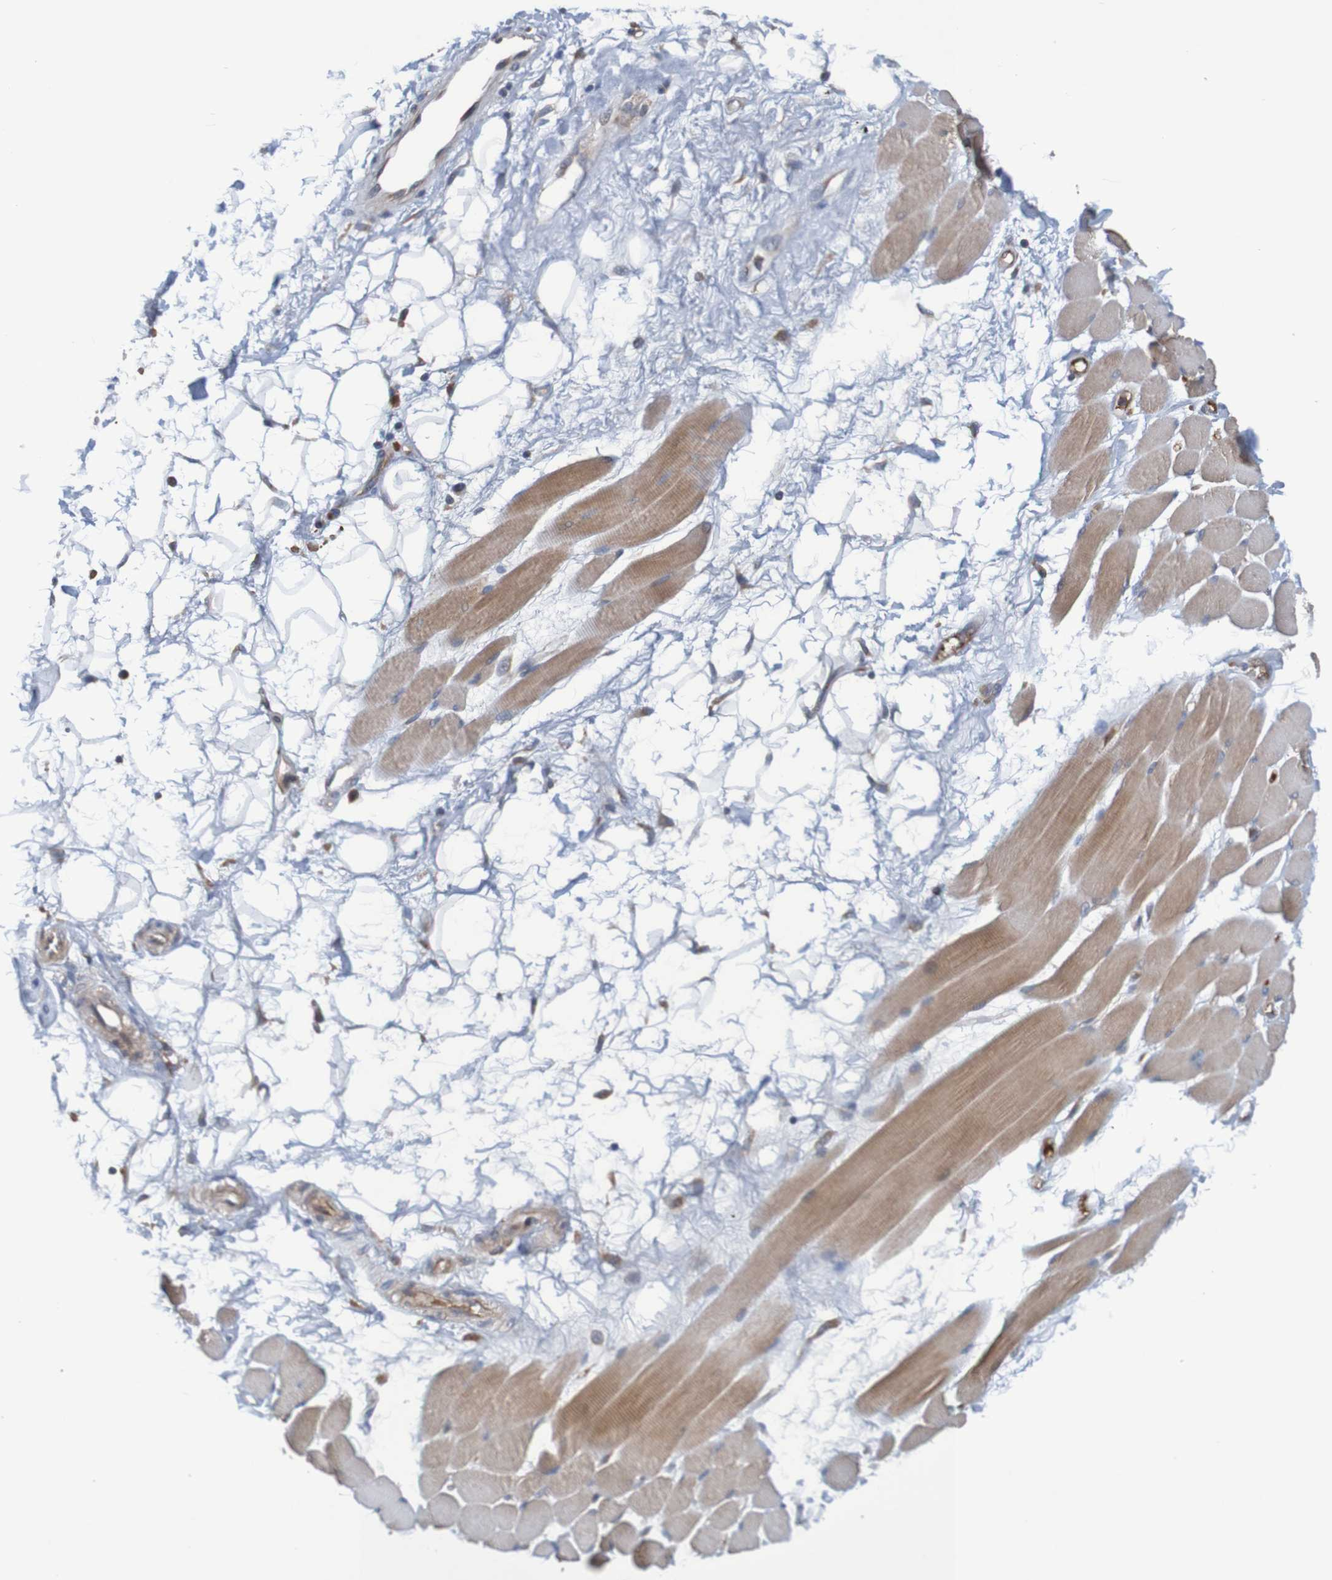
{"staining": {"intensity": "moderate", "quantity": ">75%", "location": "cytoplasmic/membranous"}, "tissue": "skeletal muscle", "cell_type": "Myocytes", "image_type": "normal", "snomed": [{"axis": "morphology", "description": "Normal tissue, NOS"}, {"axis": "topography", "description": "Skeletal muscle"}, {"axis": "topography", "description": "Peripheral nerve tissue"}], "caption": "Skeletal muscle stained with immunohistochemistry shows moderate cytoplasmic/membranous staining in about >75% of myocytes. Nuclei are stained in blue.", "gene": "CLDN18", "patient": {"sex": "female", "age": 84}}